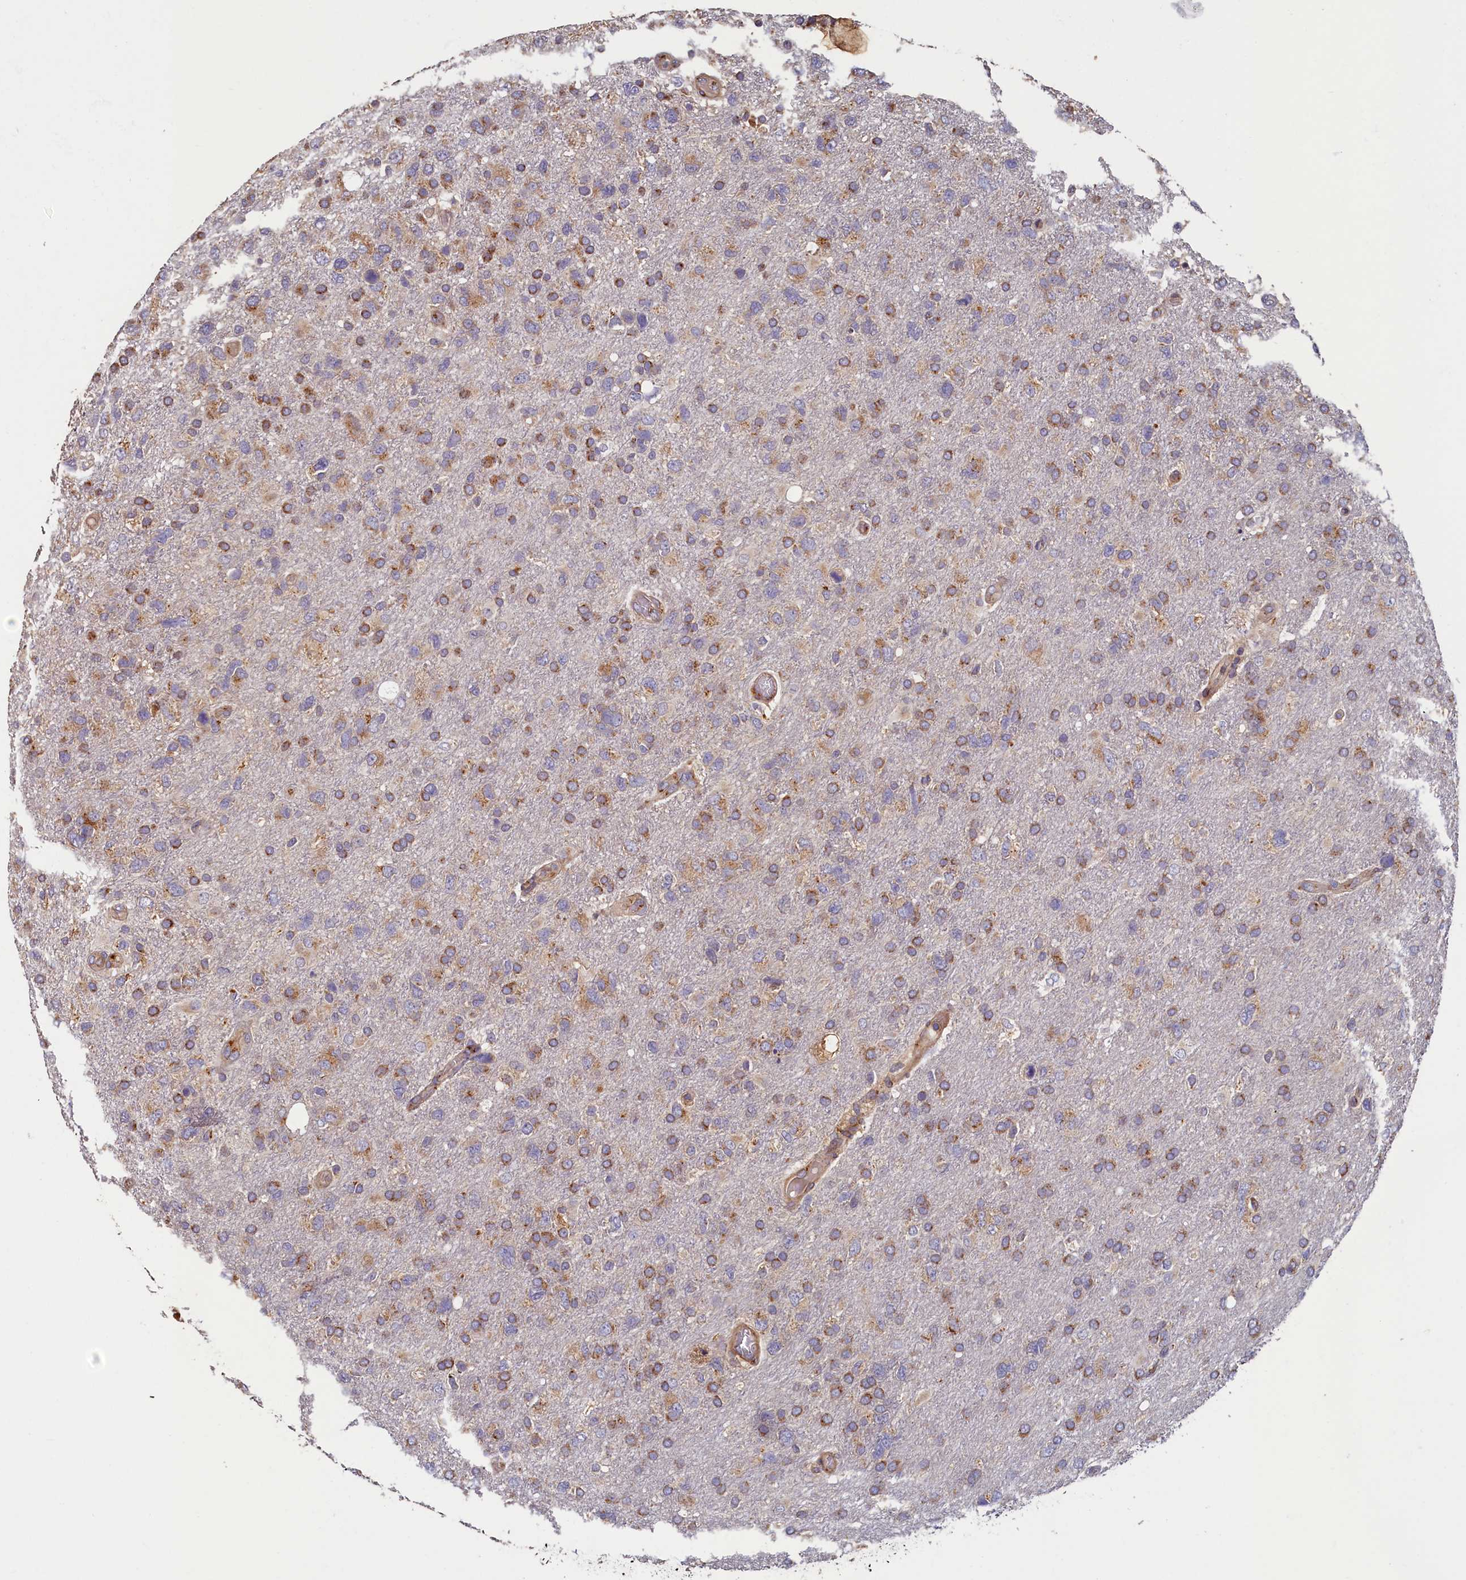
{"staining": {"intensity": "moderate", "quantity": ">75%", "location": "cytoplasmic/membranous"}, "tissue": "glioma", "cell_type": "Tumor cells", "image_type": "cancer", "snomed": [{"axis": "morphology", "description": "Glioma, malignant, High grade"}, {"axis": "topography", "description": "Brain"}], "caption": "IHC histopathology image of neoplastic tissue: glioma stained using immunohistochemistry (IHC) displays medium levels of moderate protein expression localized specifically in the cytoplasmic/membranous of tumor cells, appearing as a cytoplasmic/membranous brown color.", "gene": "TMEM181", "patient": {"sex": "male", "age": 61}}